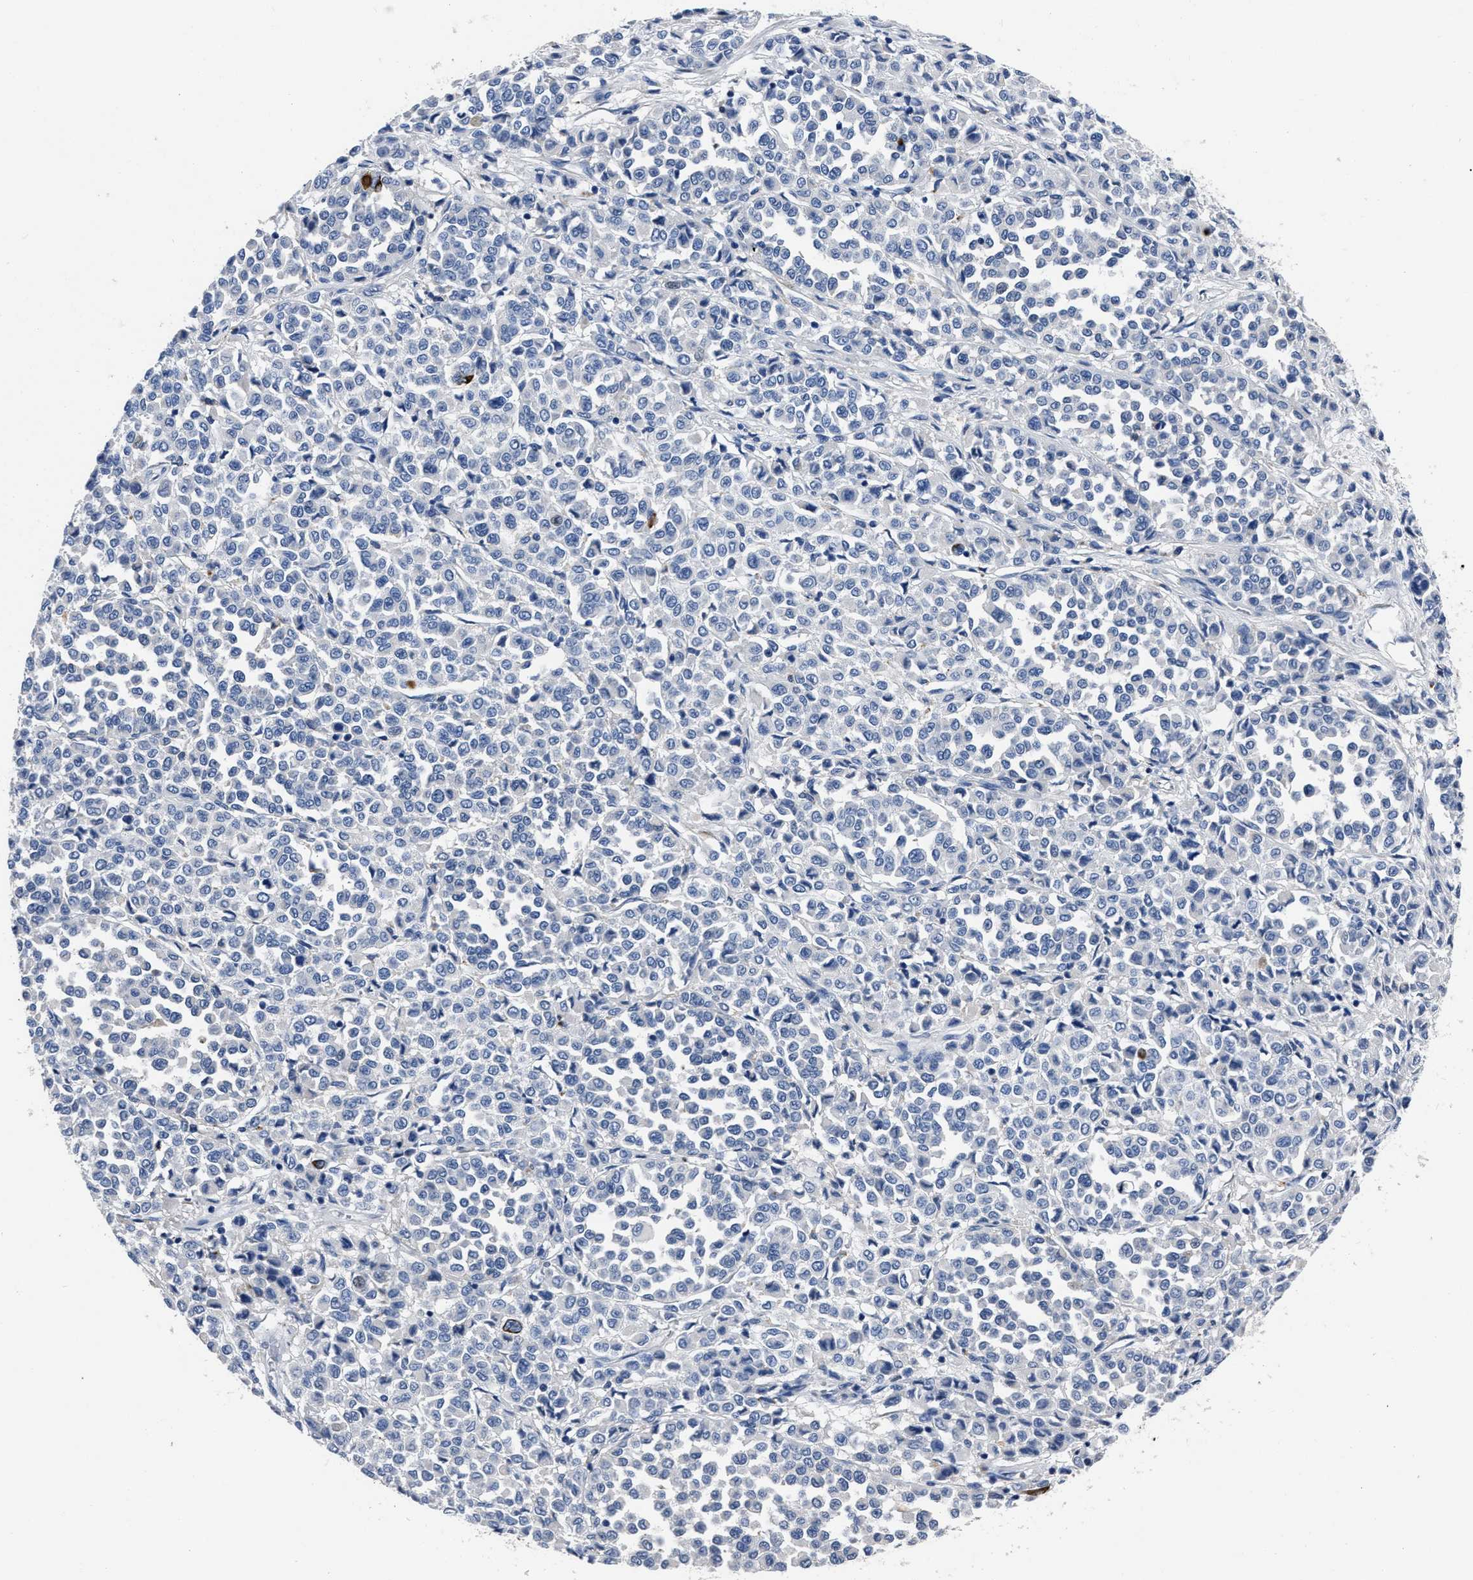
{"staining": {"intensity": "negative", "quantity": "none", "location": "none"}, "tissue": "melanoma", "cell_type": "Tumor cells", "image_type": "cancer", "snomed": [{"axis": "morphology", "description": "Malignant melanoma, Metastatic site"}, {"axis": "topography", "description": "Pancreas"}], "caption": "An image of melanoma stained for a protein shows no brown staining in tumor cells.", "gene": "OR10G3", "patient": {"sex": "female", "age": 30}}